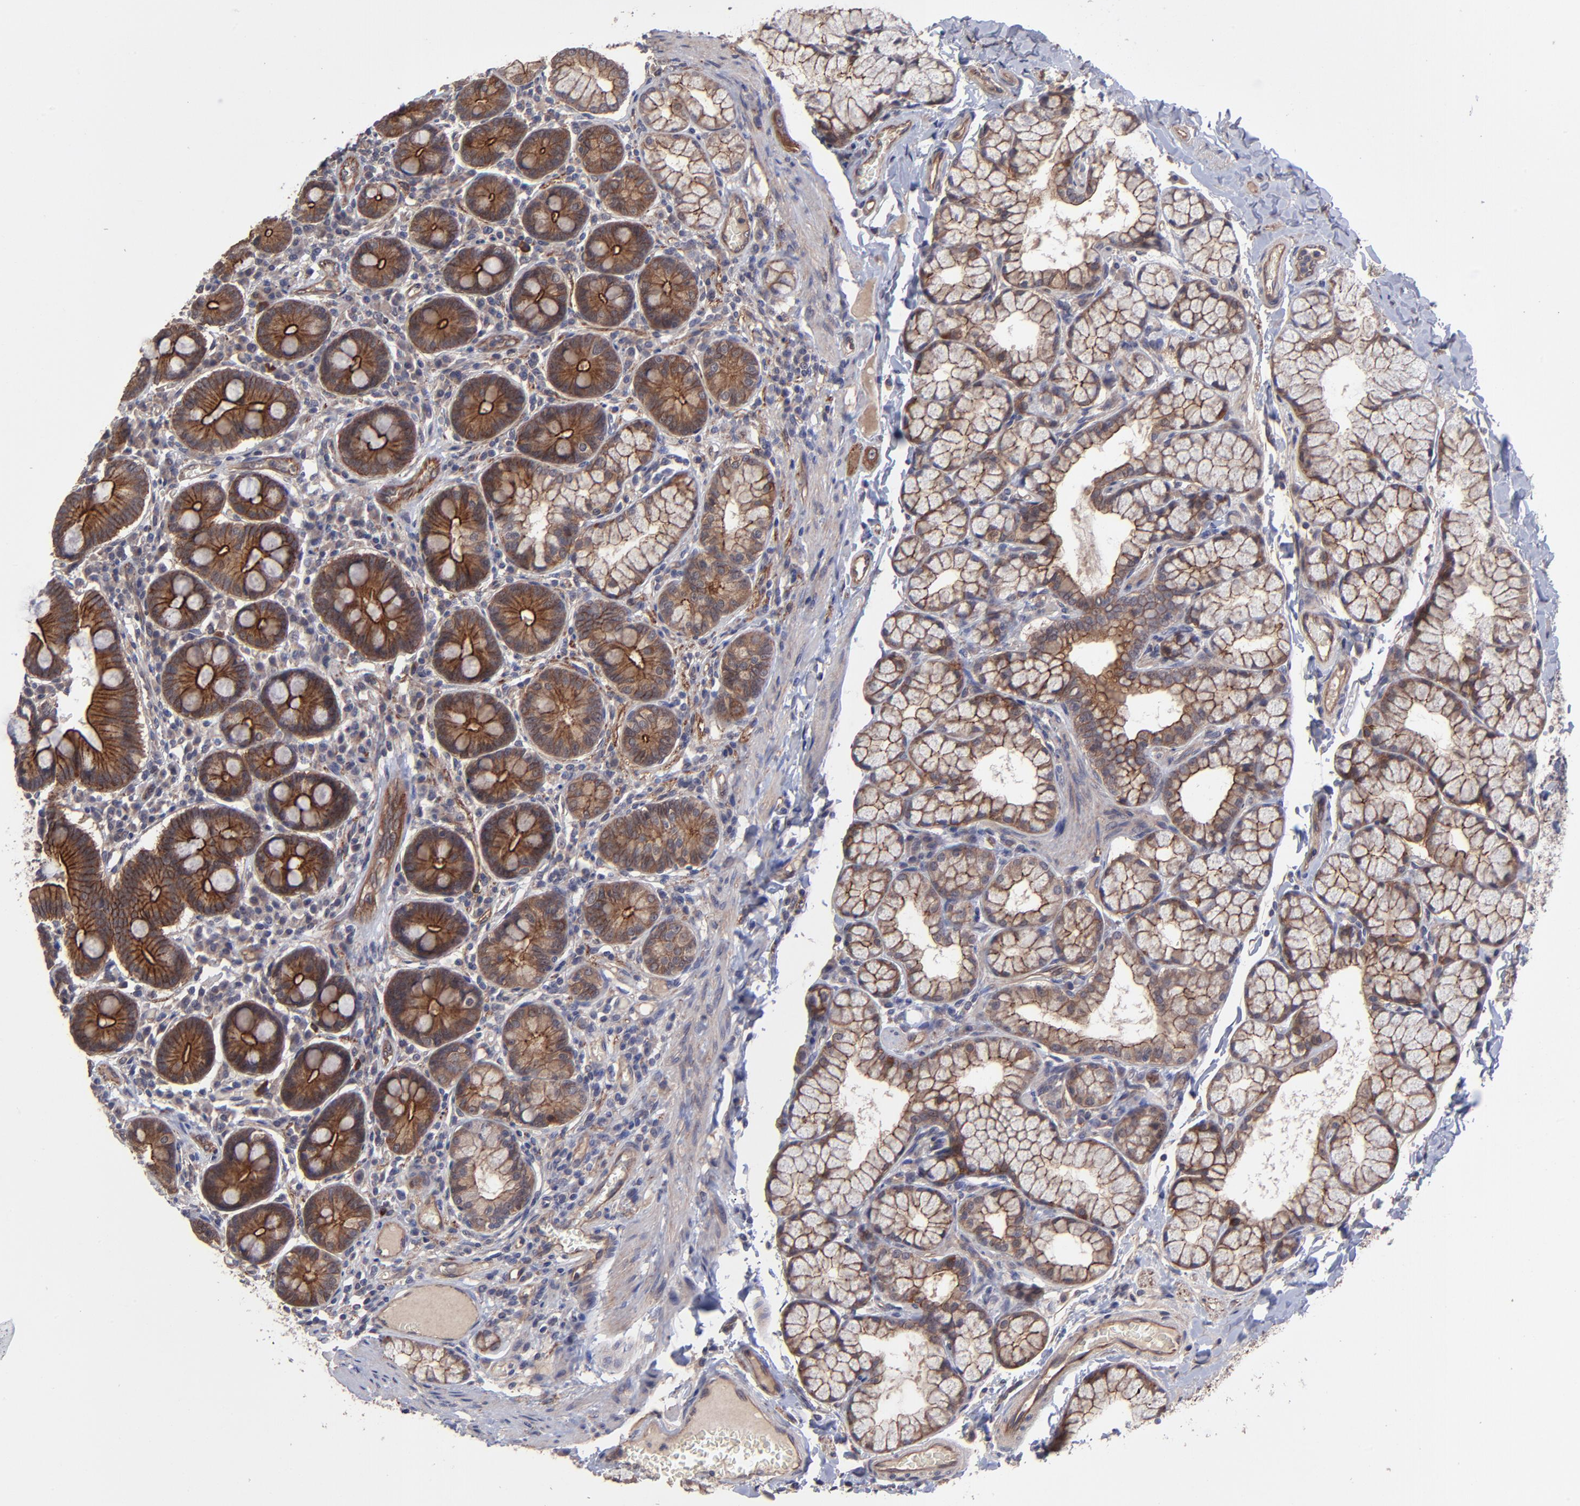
{"staining": {"intensity": "strong", "quantity": ">75%", "location": "cytoplasmic/membranous"}, "tissue": "duodenum", "cell_type": "Glandular cells", "image_type": "normal", "snomed": [{"axis": "morphology", "description": "Normal tissue, NOS"}, {"axis": "topography", "description": "Duodenum"}], "caption": "IHC histopathology image of normal duodenum: duodenum stained using IHC shows high levels of strong protein expression localized specifically in the cytoplasmic/membranous of glandular cells, appearing as a cytoplasmic/membranous brown color.", "gene": "ZNF780A", "patient": {"sex": "male", "age": 50}}